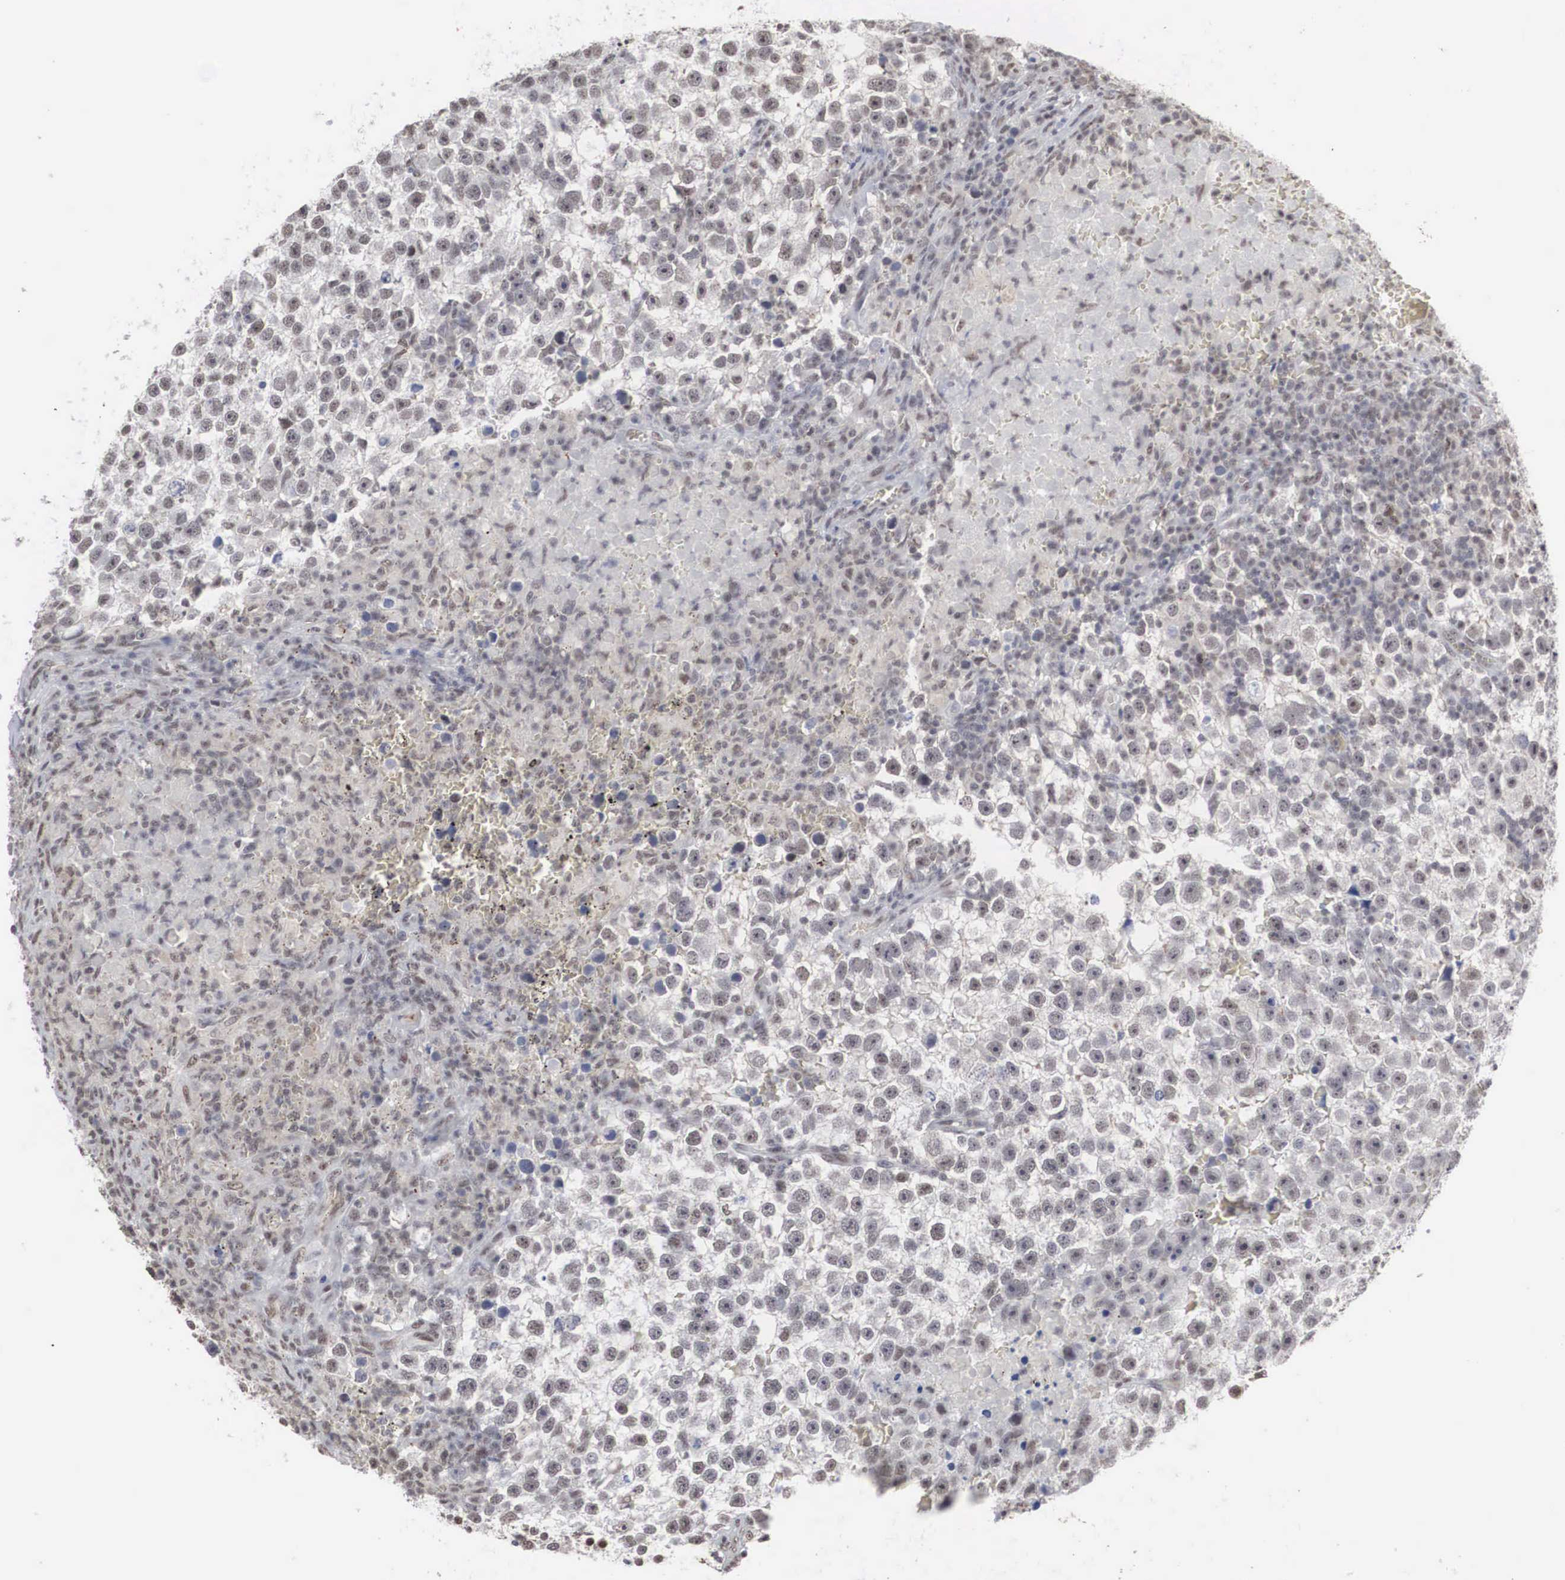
{"staining": {"intensity": "negative", "quantity": "none", "location": "none"}, "tissue": "testis cancer", "cell_type": "Tumor cells", "image_type": "cancer", "snomed": [{"axis": "morphology", "description": "Seminoma, NOS"}, {"axis": "topography", "description": "Testis"}], "caption": "DAB (3,3'-diaminobenzidine) immunohistochemical staining of testis seminoma shows no significant staining in tumor cells.", "gene": "AUTS2", "patient": {"sex": "male", "age": 33}}